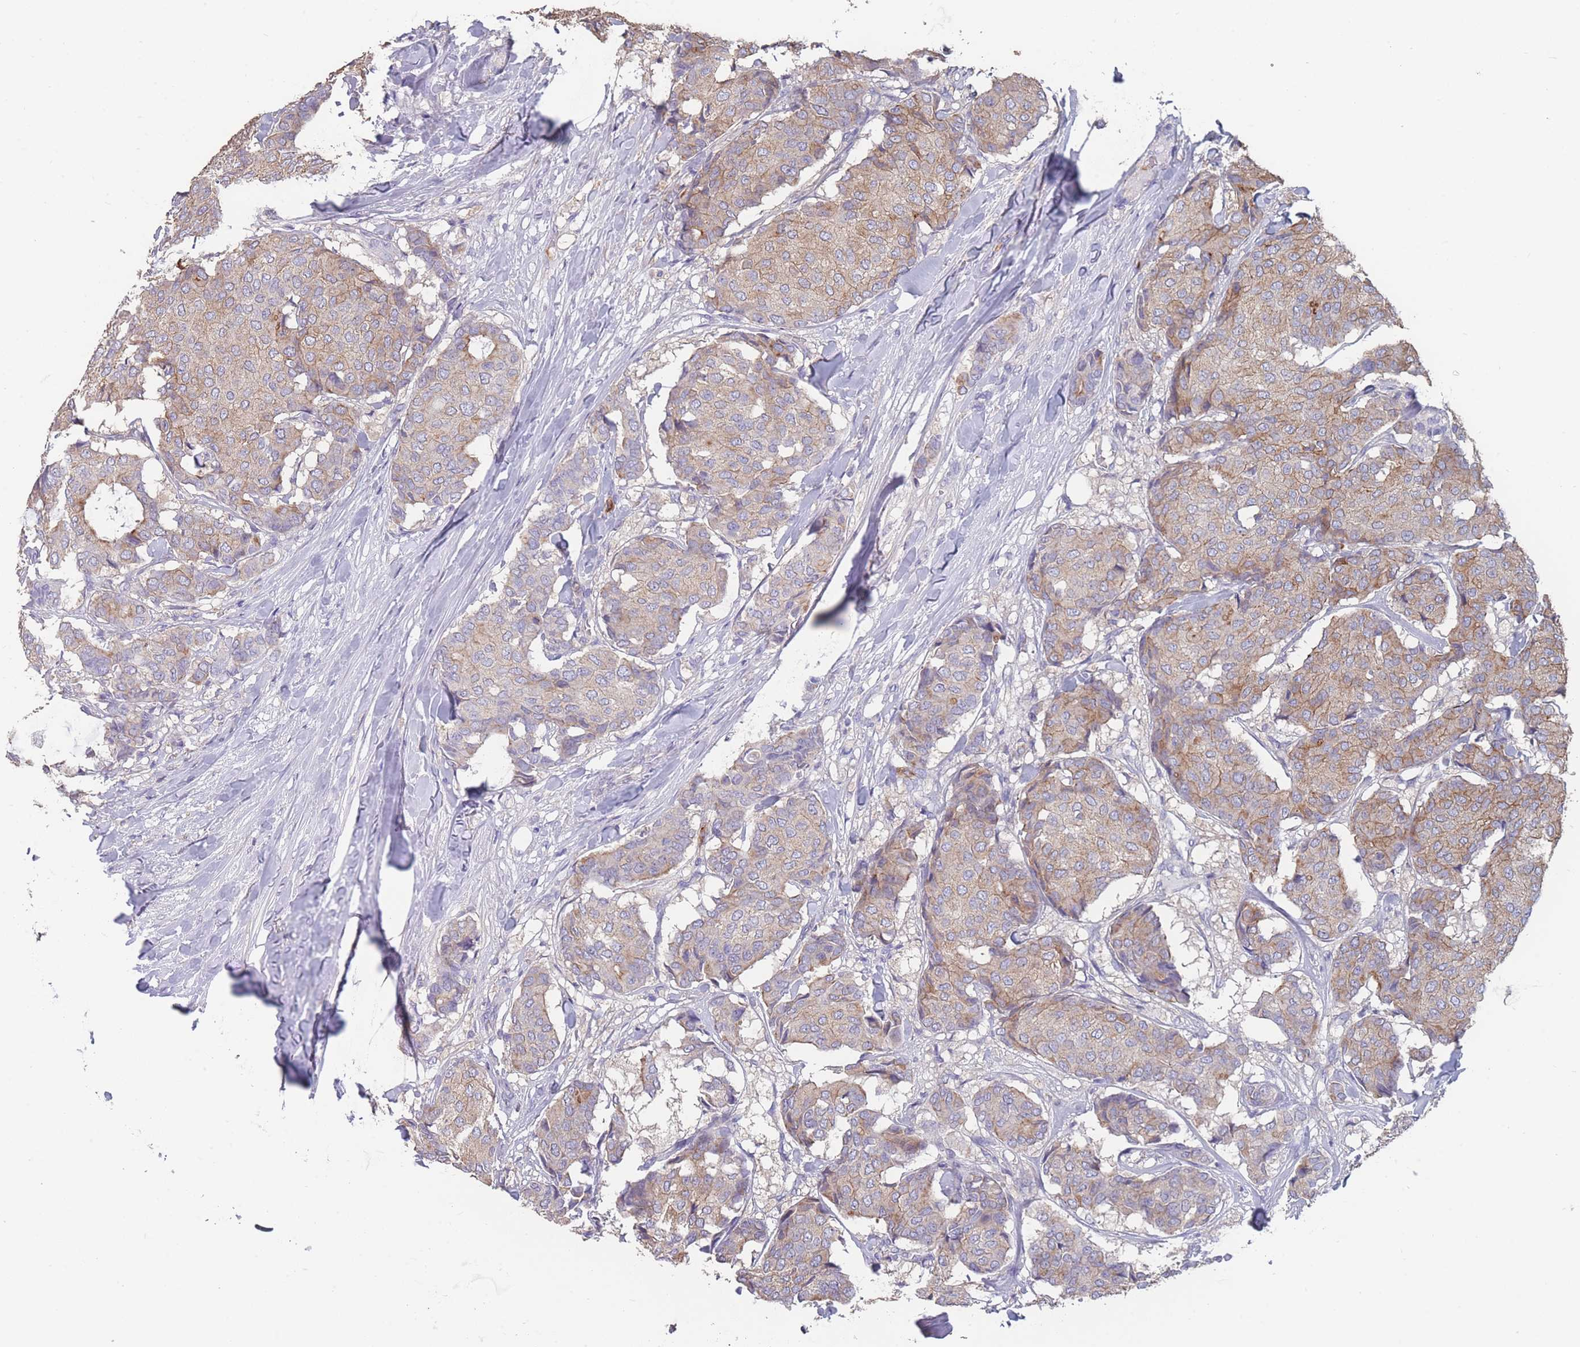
{"staining": {"intensity": "weak", "quantity": "25%-75%", "location": "cytoplasmic/membranous"}, "tissue": "breast cancer", "cell_type": "Tumor cells", "image_type": "cancer", "snomed": [{"axis": "morphology", "description": "Duct carcinoma"}, {"axis": "topography", "description": "Breast"}], "caption": "This micrograph demonstrates intraductal carcinoma (breast) stained with immunohistochemistry to label a protein in brown. The cytoplasmic/membranous of tumor cells show weak positivity for the protein. Nuclei are counter-stained blue.", "gene": "CLEC12A", "patient": {"sex": "female", "age": 75}}